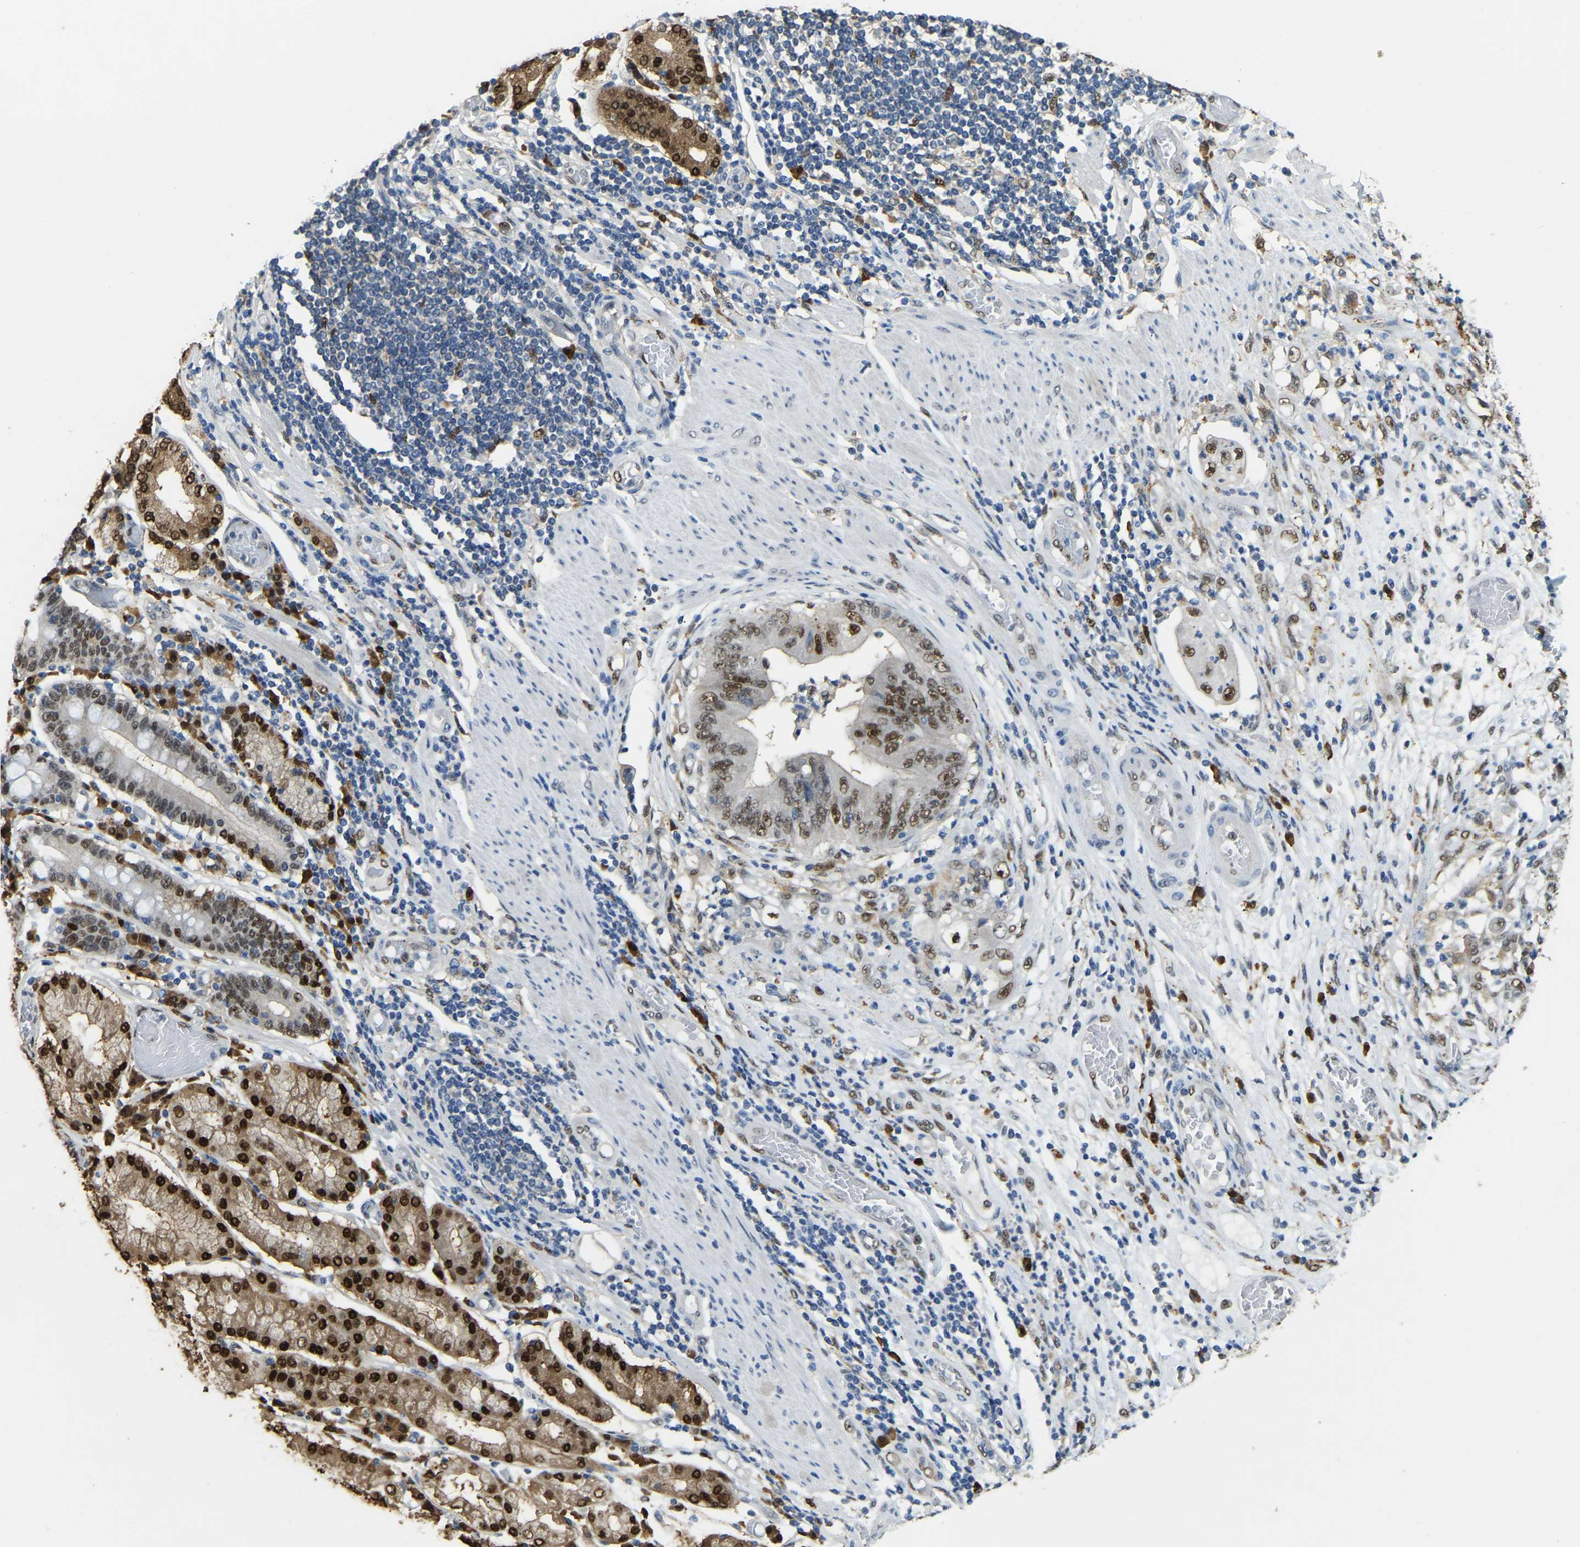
{"staining": {"intensity": "moderate", "quantity": ">75%", "location": "nuclear"}, "tissue": "stomach cancer", "cell_type": "Tumor cells", "image_type": "cancer", "snomed": [{"axis": "morphology", "description": "Adenocarcinoma, NOS"}, {"axis": "topography", "description": "Stomach"}], "caption": "Stomach cancer (adenocarcinoma) stained with DAB (3,3'-diaminobenzidine) immunohistochemistry demonstrates medium levels of moderate nuclear staining in approximately >75% of tumor cells.", "gene": "NANS", "patient": {"sex": "female", "age": 73}}